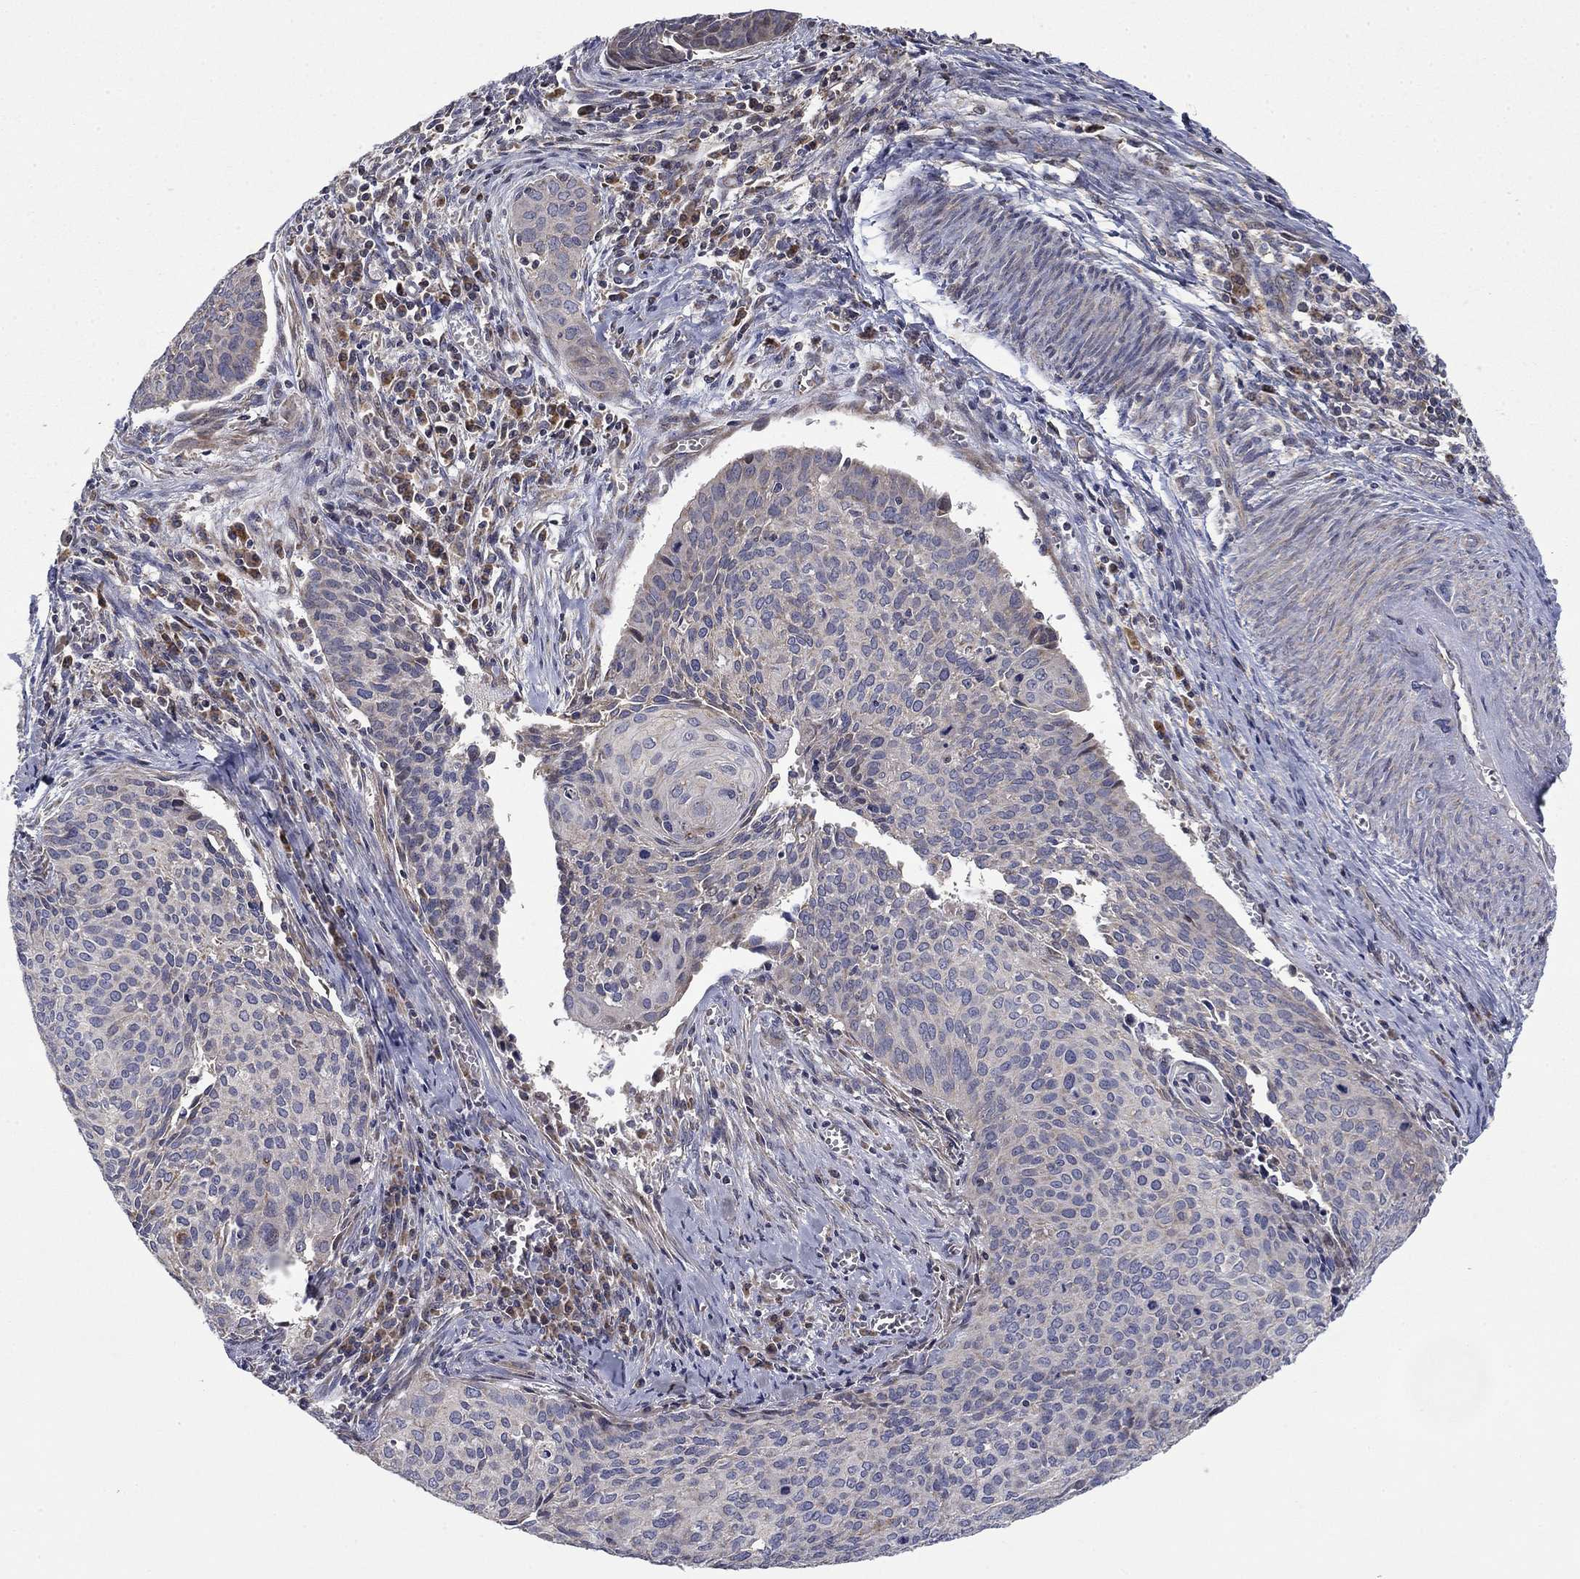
{"staining": {"intensity": "negative", "quantity": "none", "location": "none"}, "tissue": "cervical cancer", "cell_type": "Tumor cells", "image_type": "cancer", "snomed": [{"axis": "morphology", "description": "Squamous cell carcinoma, NOS"}, {"axis": "topography", "description": "Cervix"}], "caption": "Immunohistochemistry (IHC) of human cervical cancer reveals no positivity in tumor cells.", "gene": "MMAA", "patient": {"sex": "female", "age": 29}}